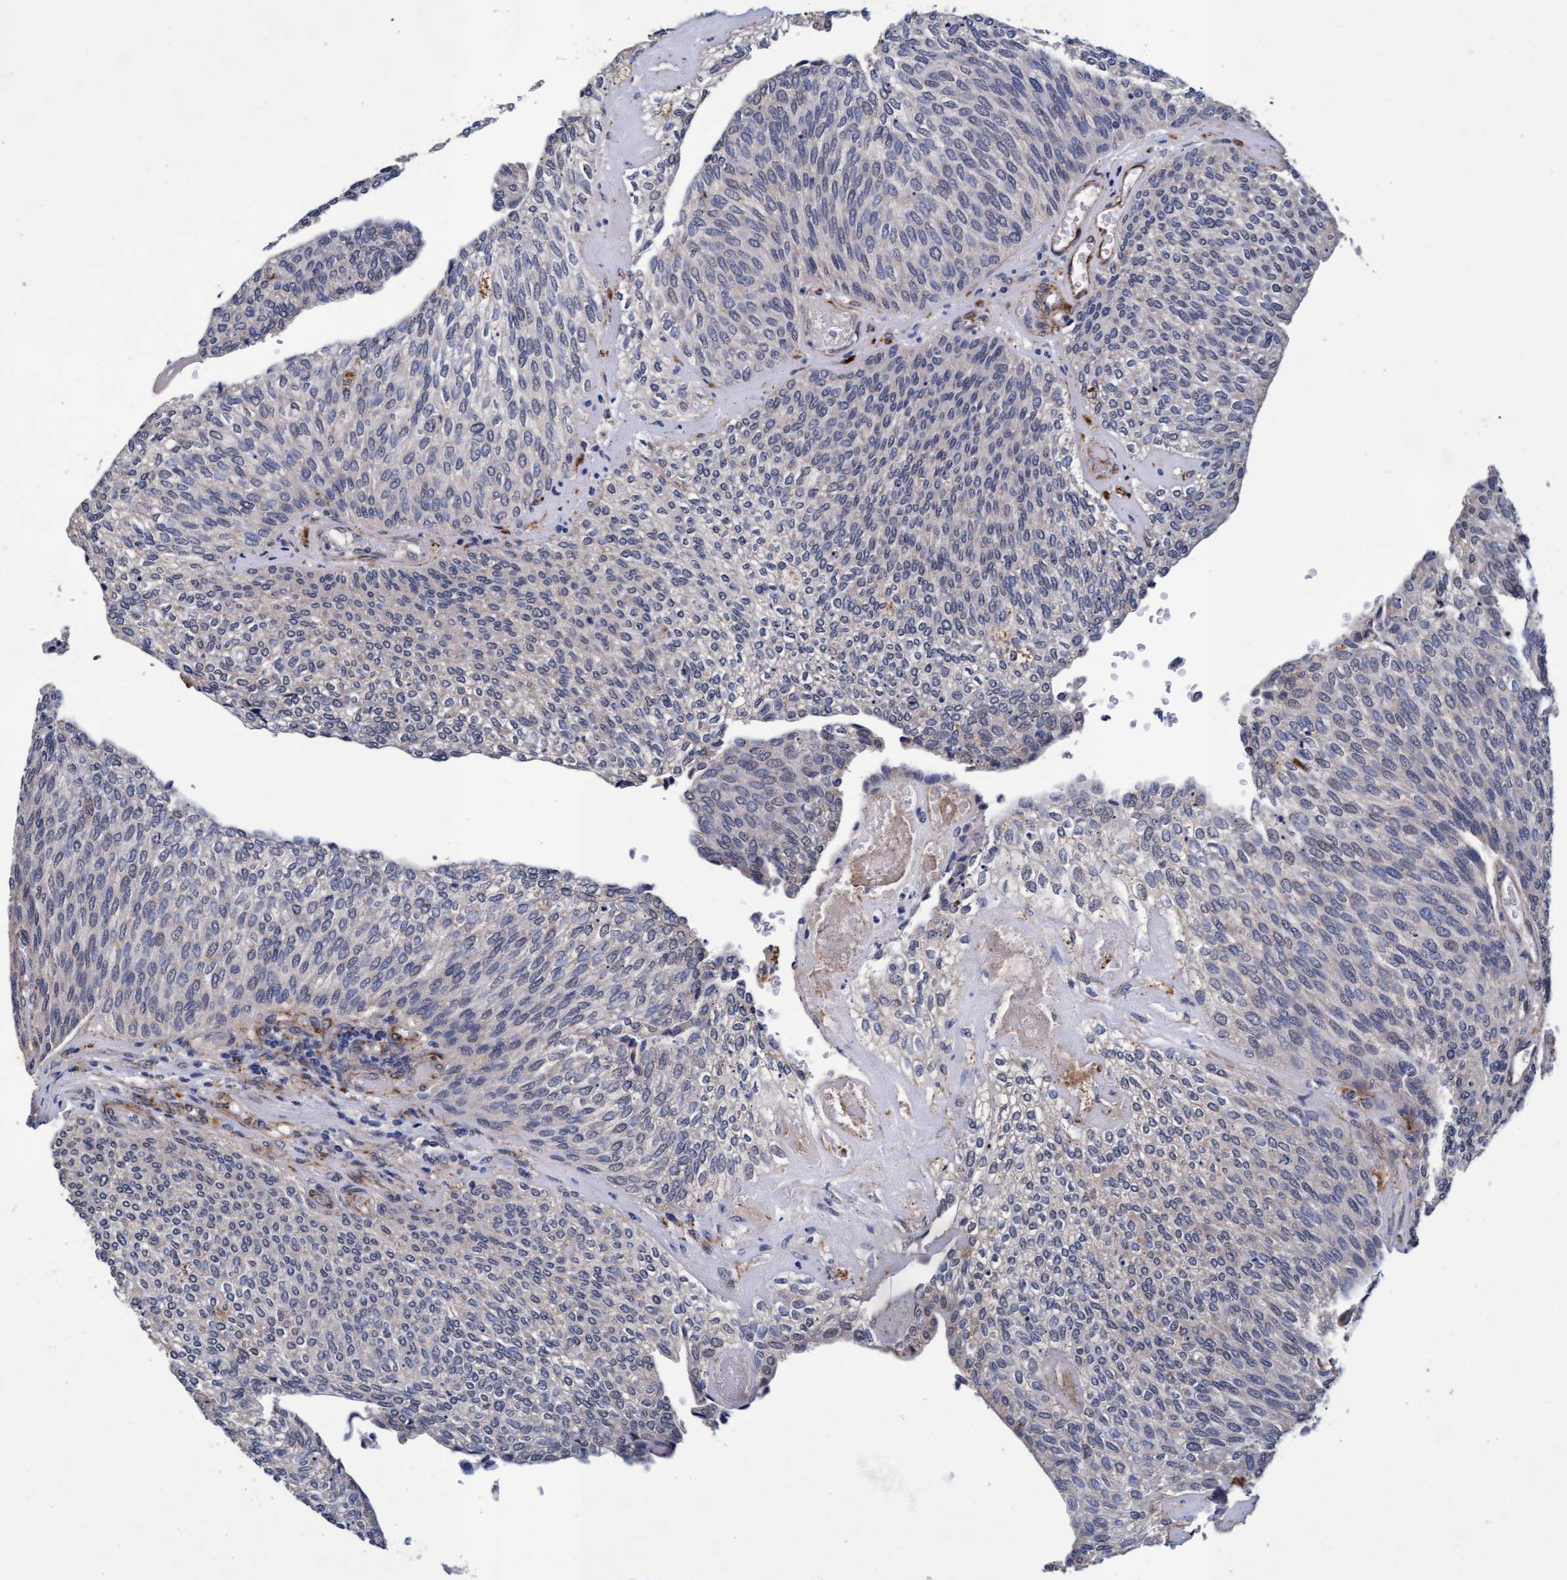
{"staining": {"intensity": "negative", "quantity": "none", "location": "none"}, "tissue": "urothelial cancer", "cell_type": "Tumor cells", "image_type": "cancer", "snomed": [{"axis": "morphology", "description": "Urothelial carcinoma, Low grade"}, {"axis": "topography", "description": "Urinary bladder"}], "caption": "Tumor cells show no significant positivity in urothelial cancer.", "gene": "CPQ", "patient": {"sex": "female", "age": 79}}